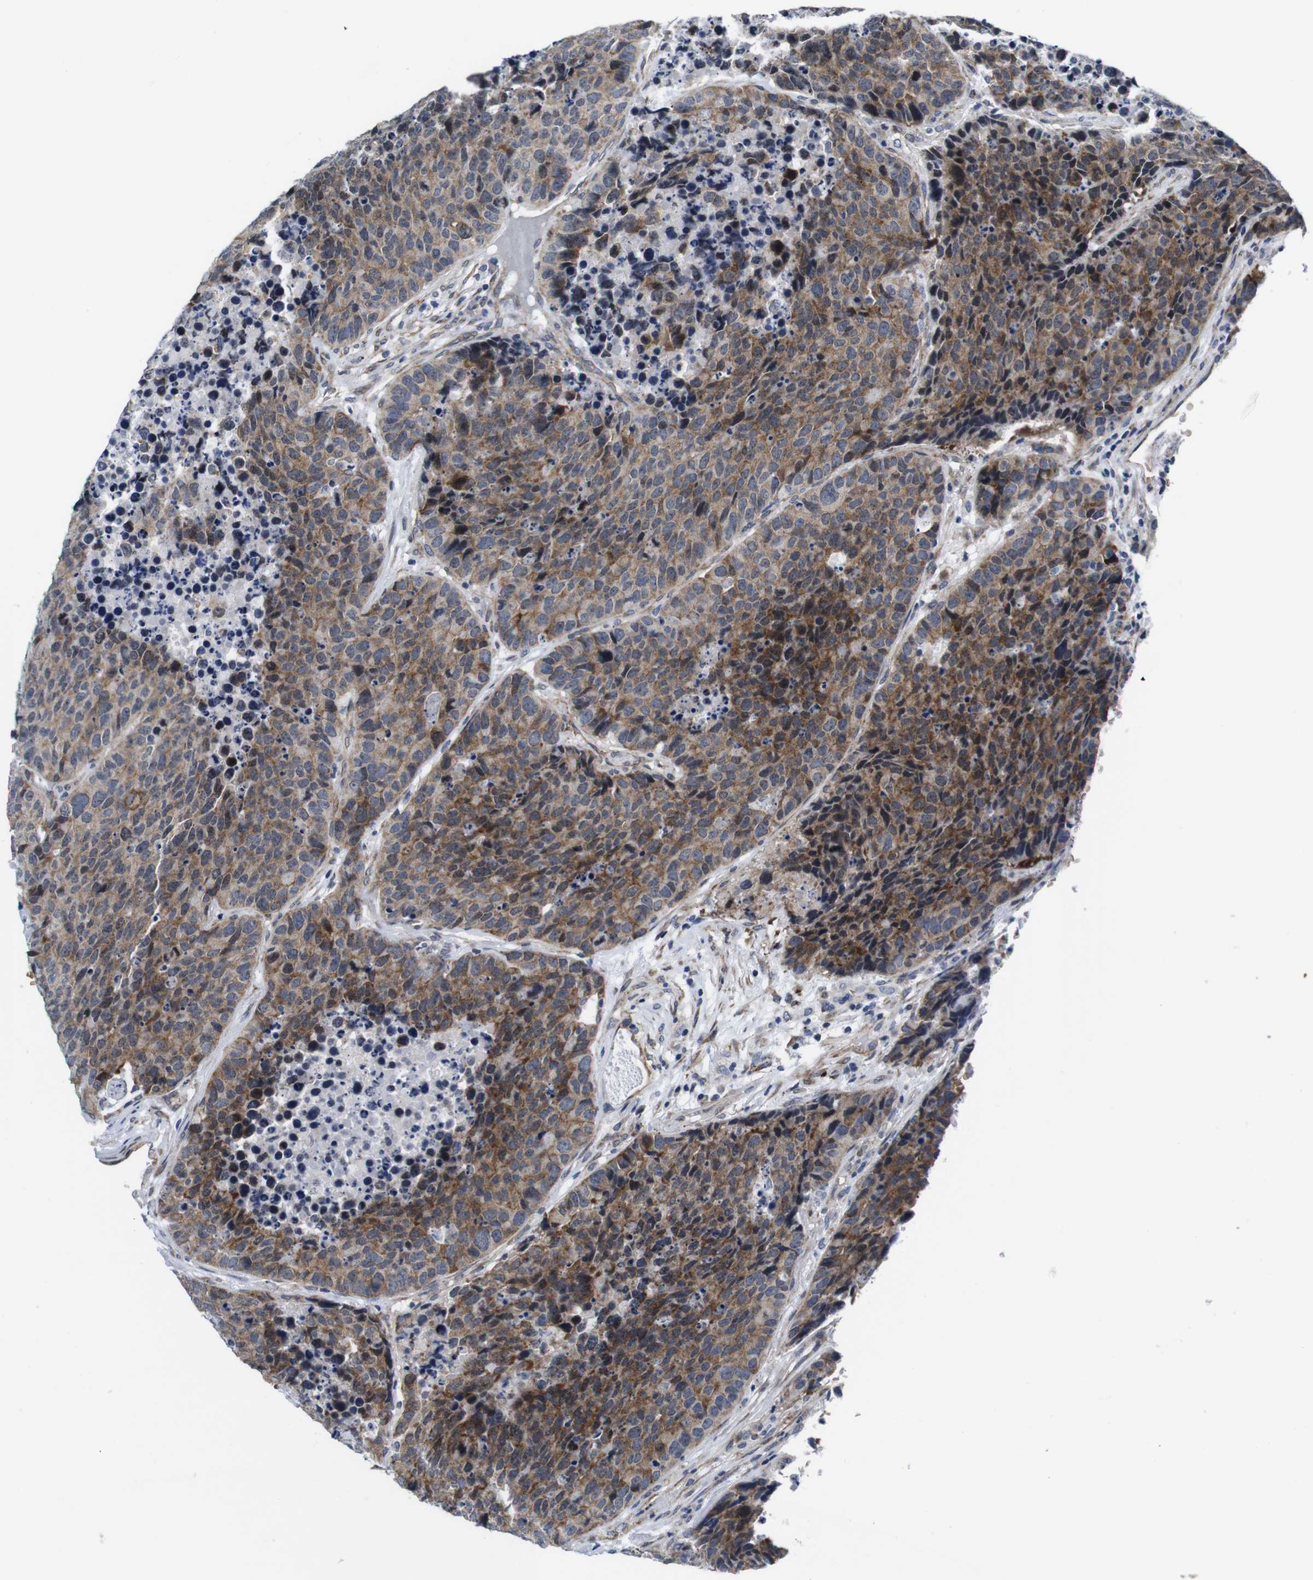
{"staining": {"intensity": "moderate", "quantity": ">75%", "location": "cytoplasmic/membranous"}, "tissue": "carcinoid", "cell_type": "Tumor cells", "image_type": "cancer", "snomed": [{"axis": "morphology", "description": "Carcinoid, malignant, NOS"}, {"axis": "topography", "description": "Lung"}], "caption": "Protein expression analysis of human carcinoid (malignant) reveals moderate cytoplasmic/membranous positivity in about >75% of tumor cells.", "gene": "SOCS3", "patient": {"sex": "male", "age": 60}}